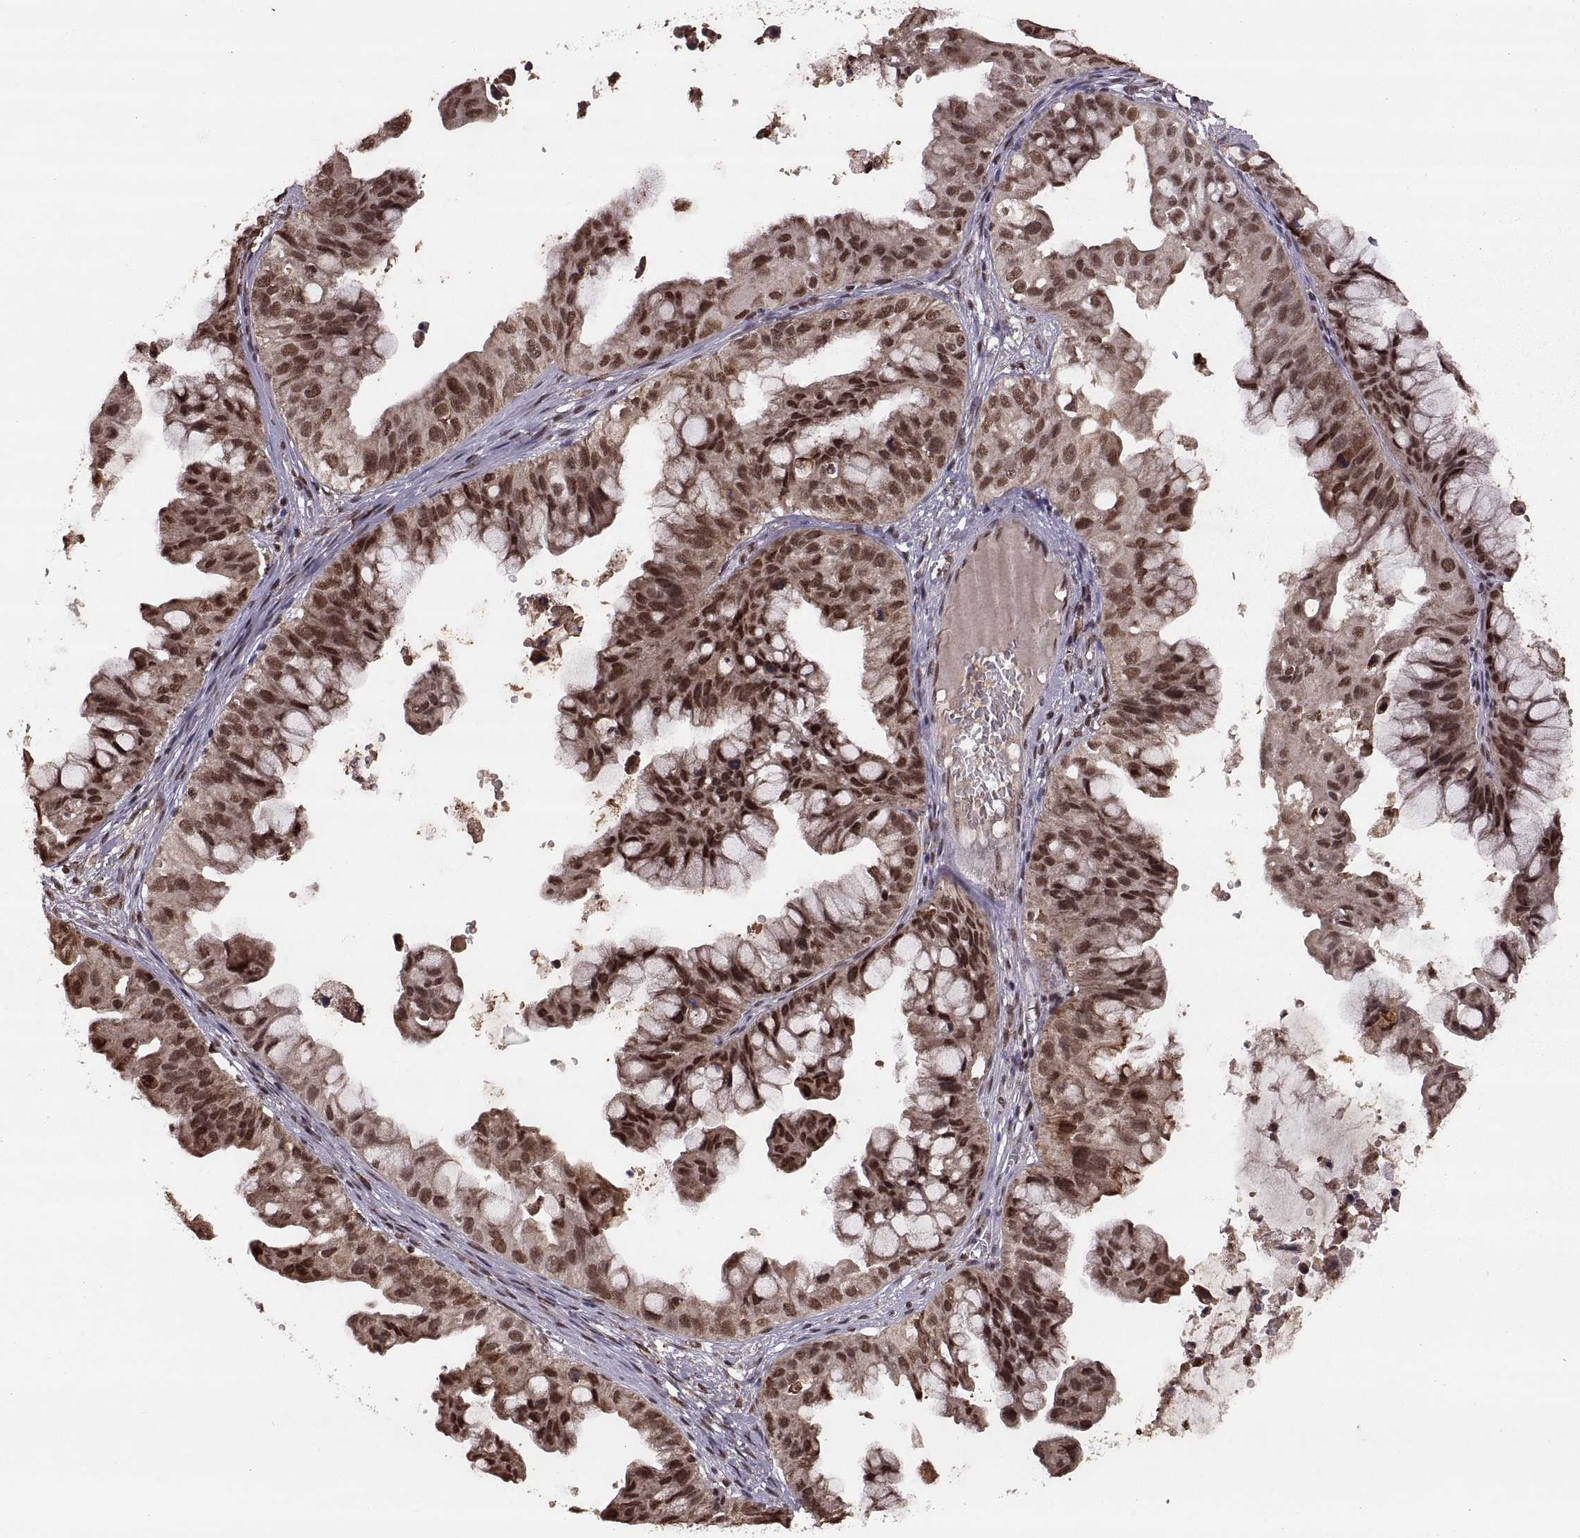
{"staining": {"intensity": "moderate", "quantity": ">75%", "location": "cytoplasmic/membranous,nuclear"}, "tissue": "ovarian cancer", "cell_type": "Tumor cells", "image_type": "cancer", "snomed": [{"axis": "morphology", "description": "Cystadenocarcinoma, mucinous, NOS"}, {"axis": "topography", "description": "Ovary"}], "caption": "High-power microscopy captured an immunohistochemistry (IHC) image of ovarian cancer, revealing moderate cytoplasmic/membranous and nuclear staining in approximately >75% of tumor cells.", "gene": "RFT1", "patient": {"sex": "female", "age": 76}}